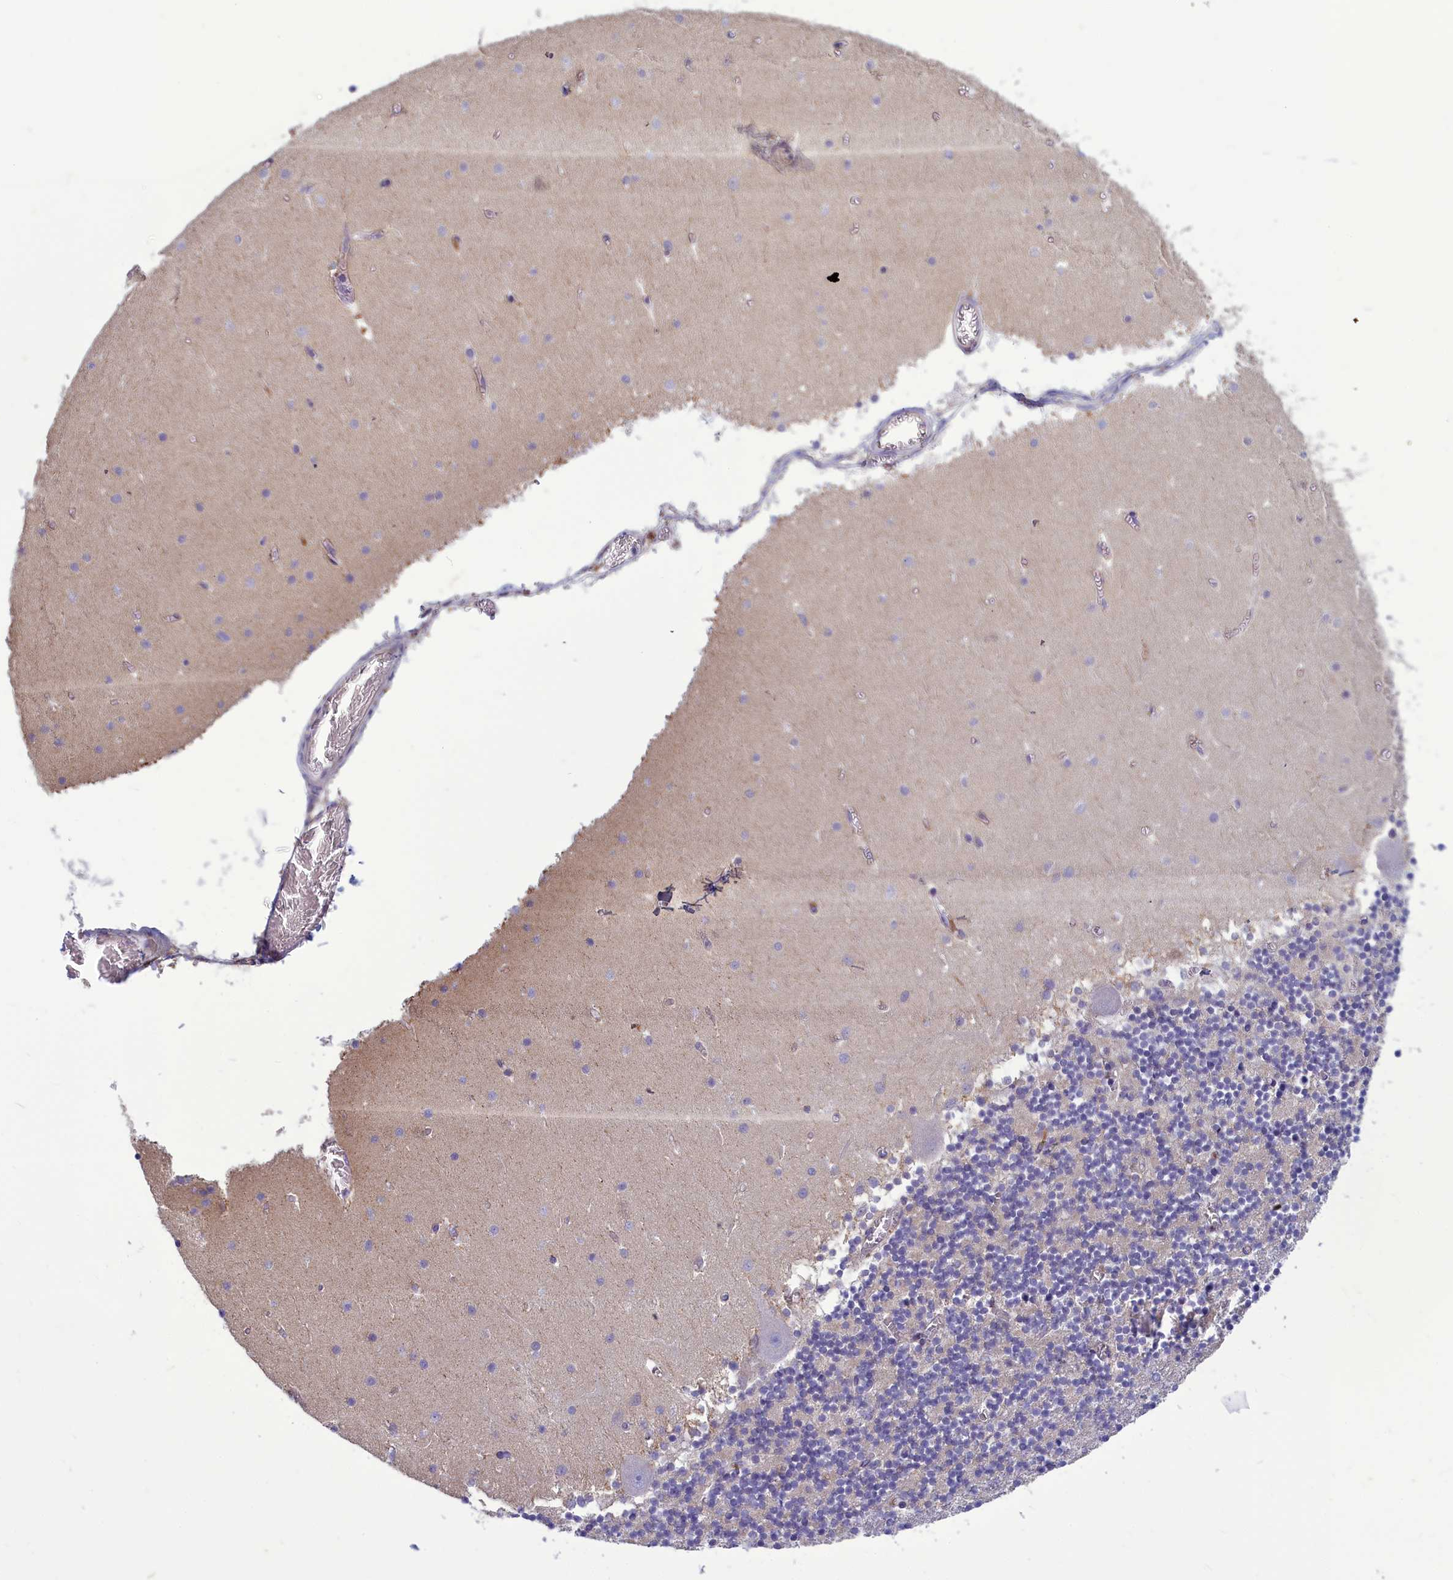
{"staining": {"intensity": "negative", "quantity": "none", "location": "none"}, "tissue": "cerebellum", "cell_type": "Cells in granular layer", "image_type": "normal", "snomed": [{"axis": "morphology", "description": "Normal tissue, NOS"}, {"axis": "topography", "description": "Cerebellum"}], "caption": "Immunohistochemical staining of unremarkable cerebellum shows no significant staining in cells in granular layer.", "gene": "CENATAC", "patient": {"sex": "female", "age": 28}}